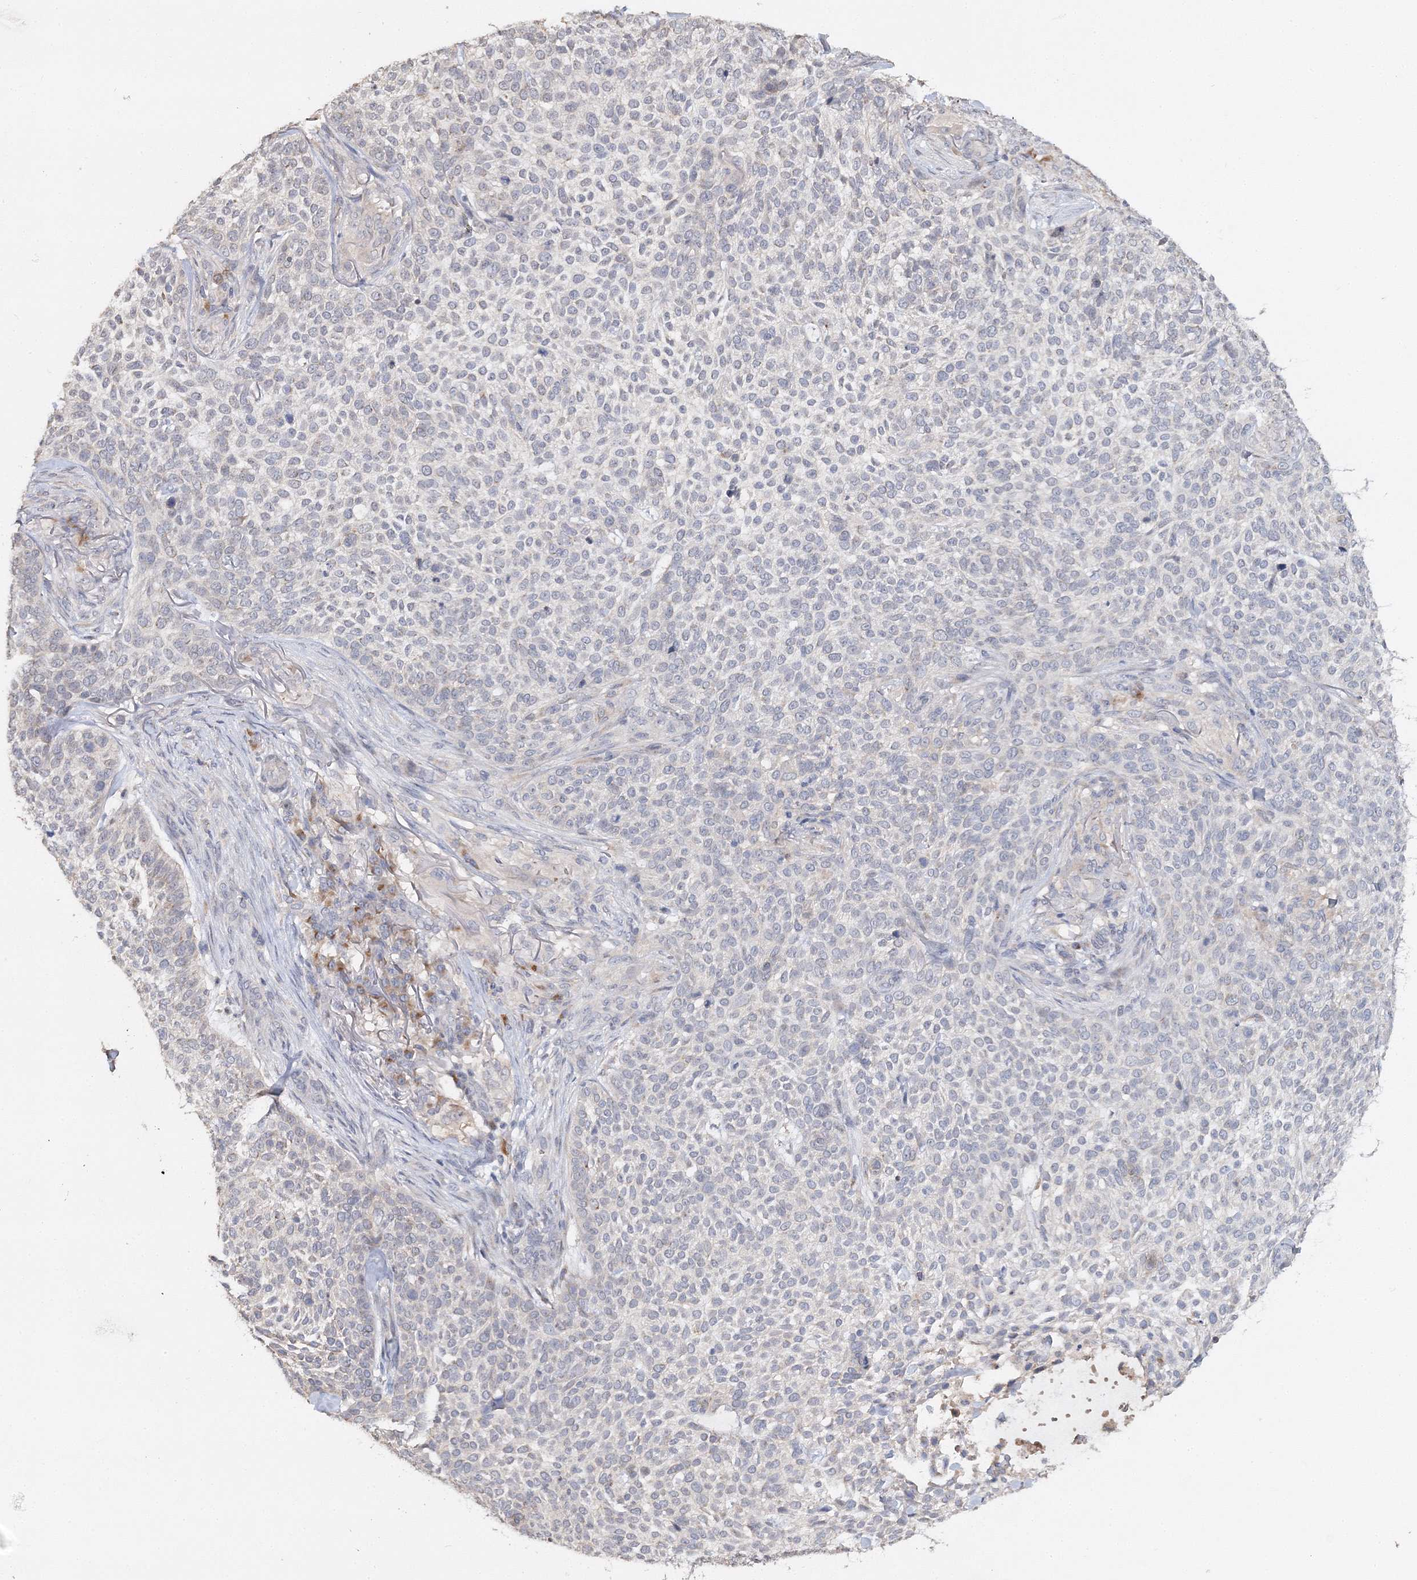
{"staining": {"intensity": "negative", "quantity": "none", "location": "none"}, "tissue": "skin cancer", "cell_type": "Tumor cells", "image_type": "cancer", "snomed": [{"axis": "morphology", "description": "Basal cell carcinoma"}, {"axis": "topography", "description": "Skin"}], "caption": "This is an immunohistochemistry image of human skin cancer (basal cell carcinoma). There is no expression in tumor cells.", "gene": "GJB5", "patient": {"sex": "female", "age": 64}}